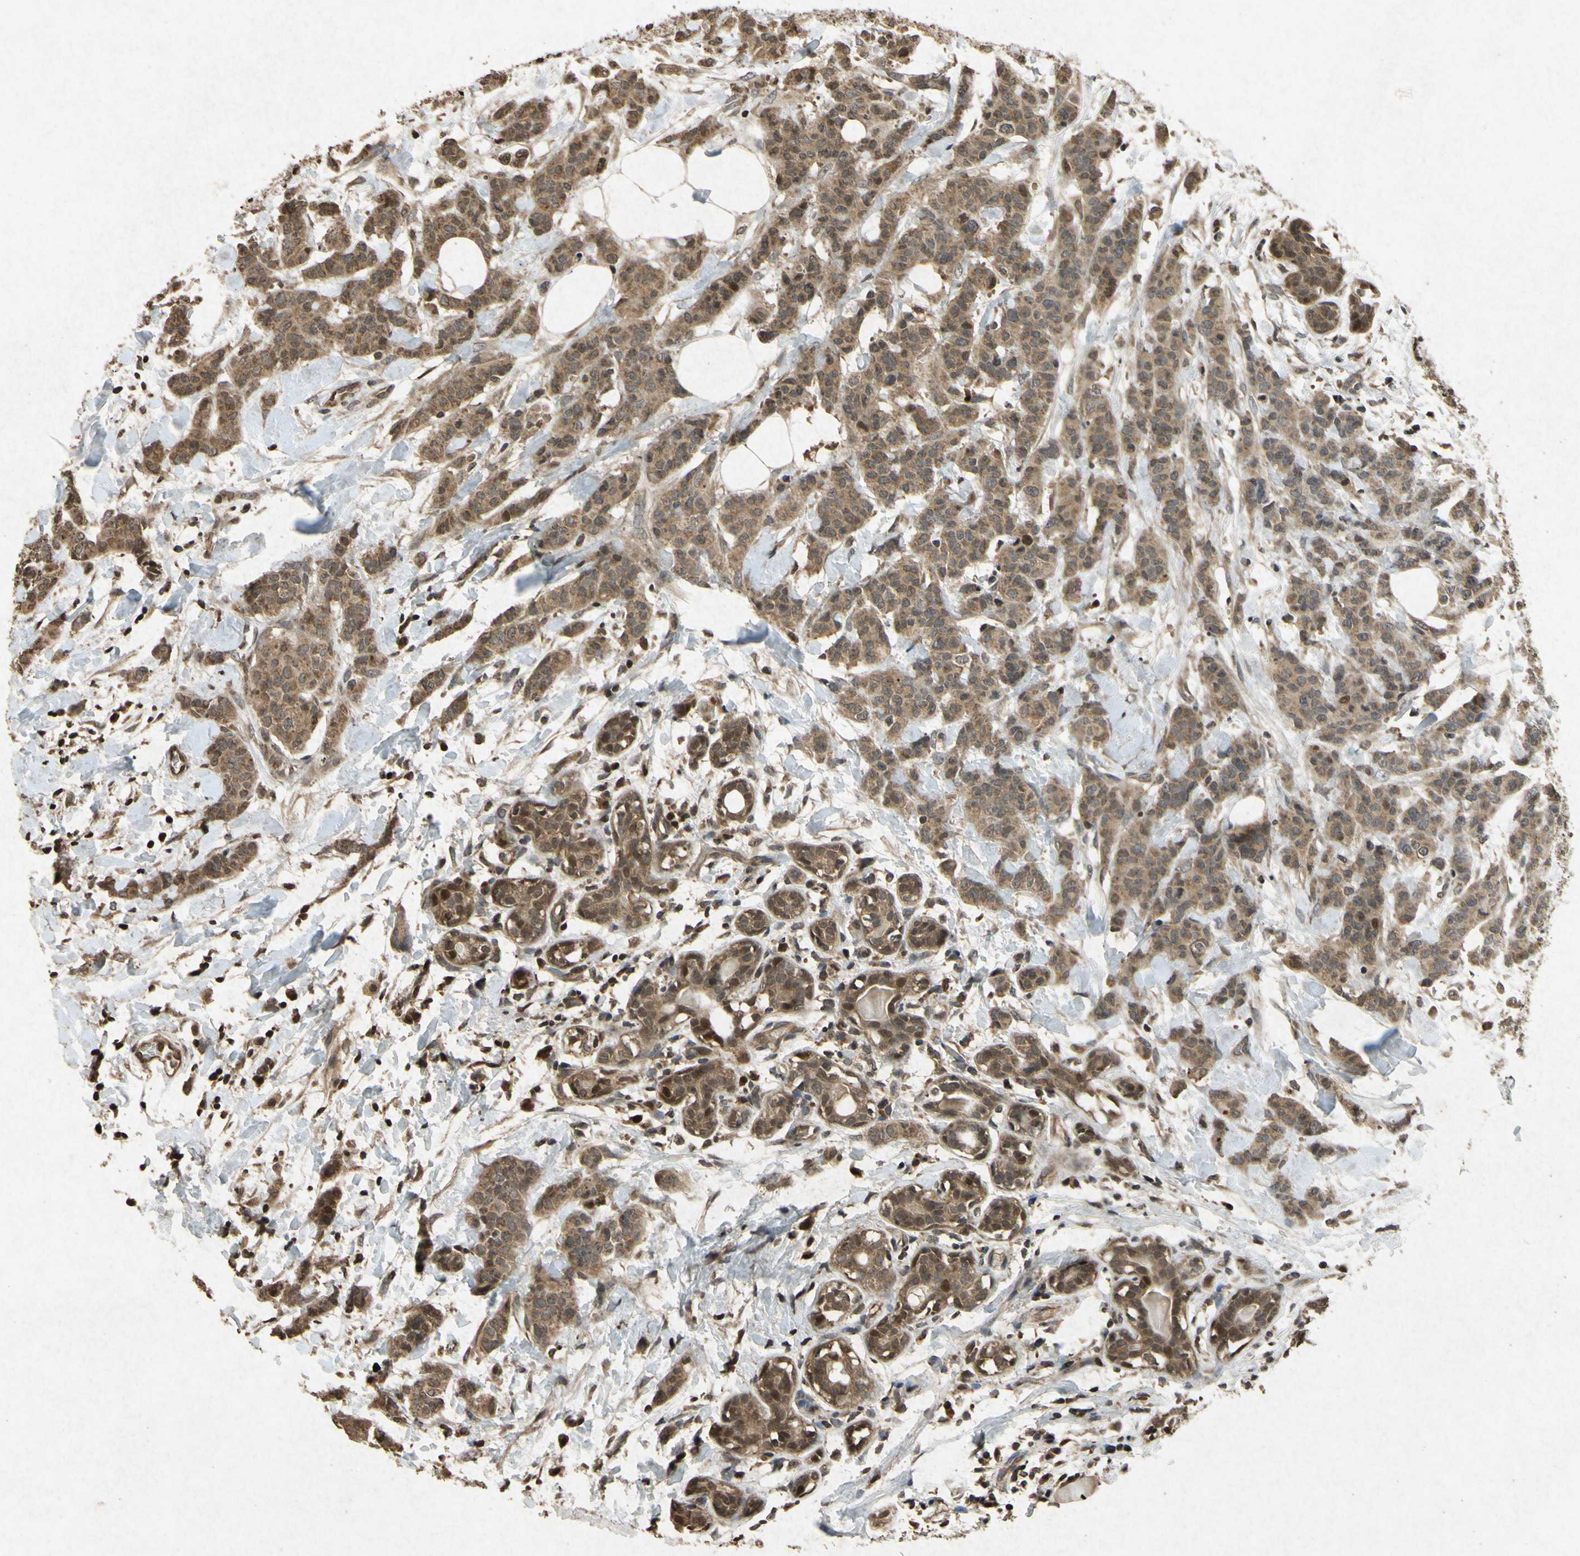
{"staining": {"intensity": "moderate", "quantity": ">75%", "location": "cytoplasmic/membranous"}, "tissue": "breast cancer", "cell_type": "Tumor cells", "image_type": "cancer", "snomed": [{"axis": "morphology", "description": "Normal tissue, NOS"}, {"axis": "morphology", "description": "Duct carcinoma"}, {"axis": "topography", "description": "Breast"}], "caption": "Tumor cells reveal medium levels of moderate cytoplasmic/membranous staining in about >75% of cells in human intraductal carcinoma (breast). (DAB IHC, brown staining for protein, blue staining for nuclei).", "gene": "ATP6V1H", "patient": {"sex": "female", "age": 40}}